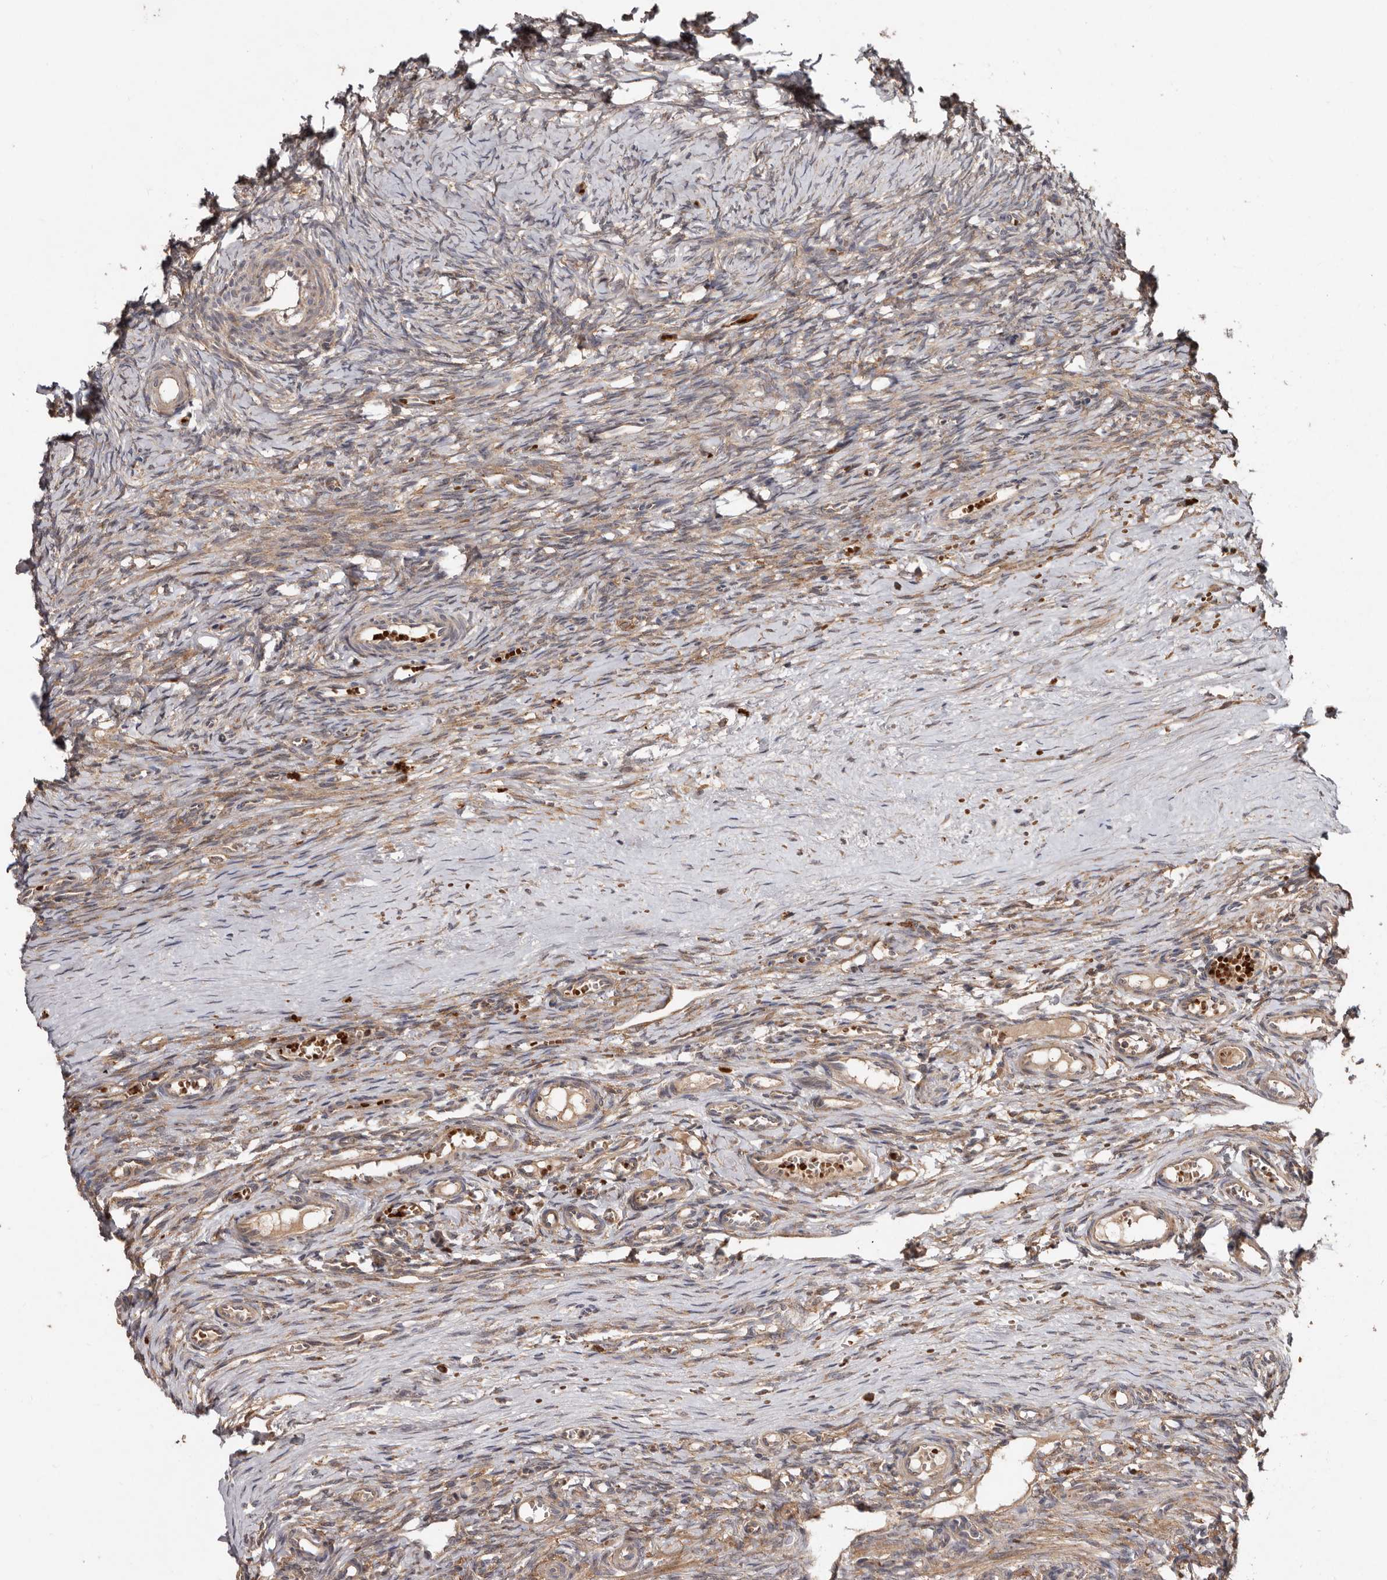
{"staining": {"intensity": "weak", "quantity": "25%-75%", "location": "cytoplasmic/membranous"}, "tissue": "ovary", "cell_type": "Ovarian stroma cells", "image_type": "normal", "snomed": [{"axis": "morphology", "description": "Adenocarcinoma, NOS"}, {"axis": "topography", "description": "Endometrium"}], "caption": "The micrograph reveals staining of benign ovary, revealing weak cytoplasmic/membranous protein positivity (brown color) within ovarian stroma cells.", "gene": "GOT1L1", "patient": {"sex": "female", "age": 32}}